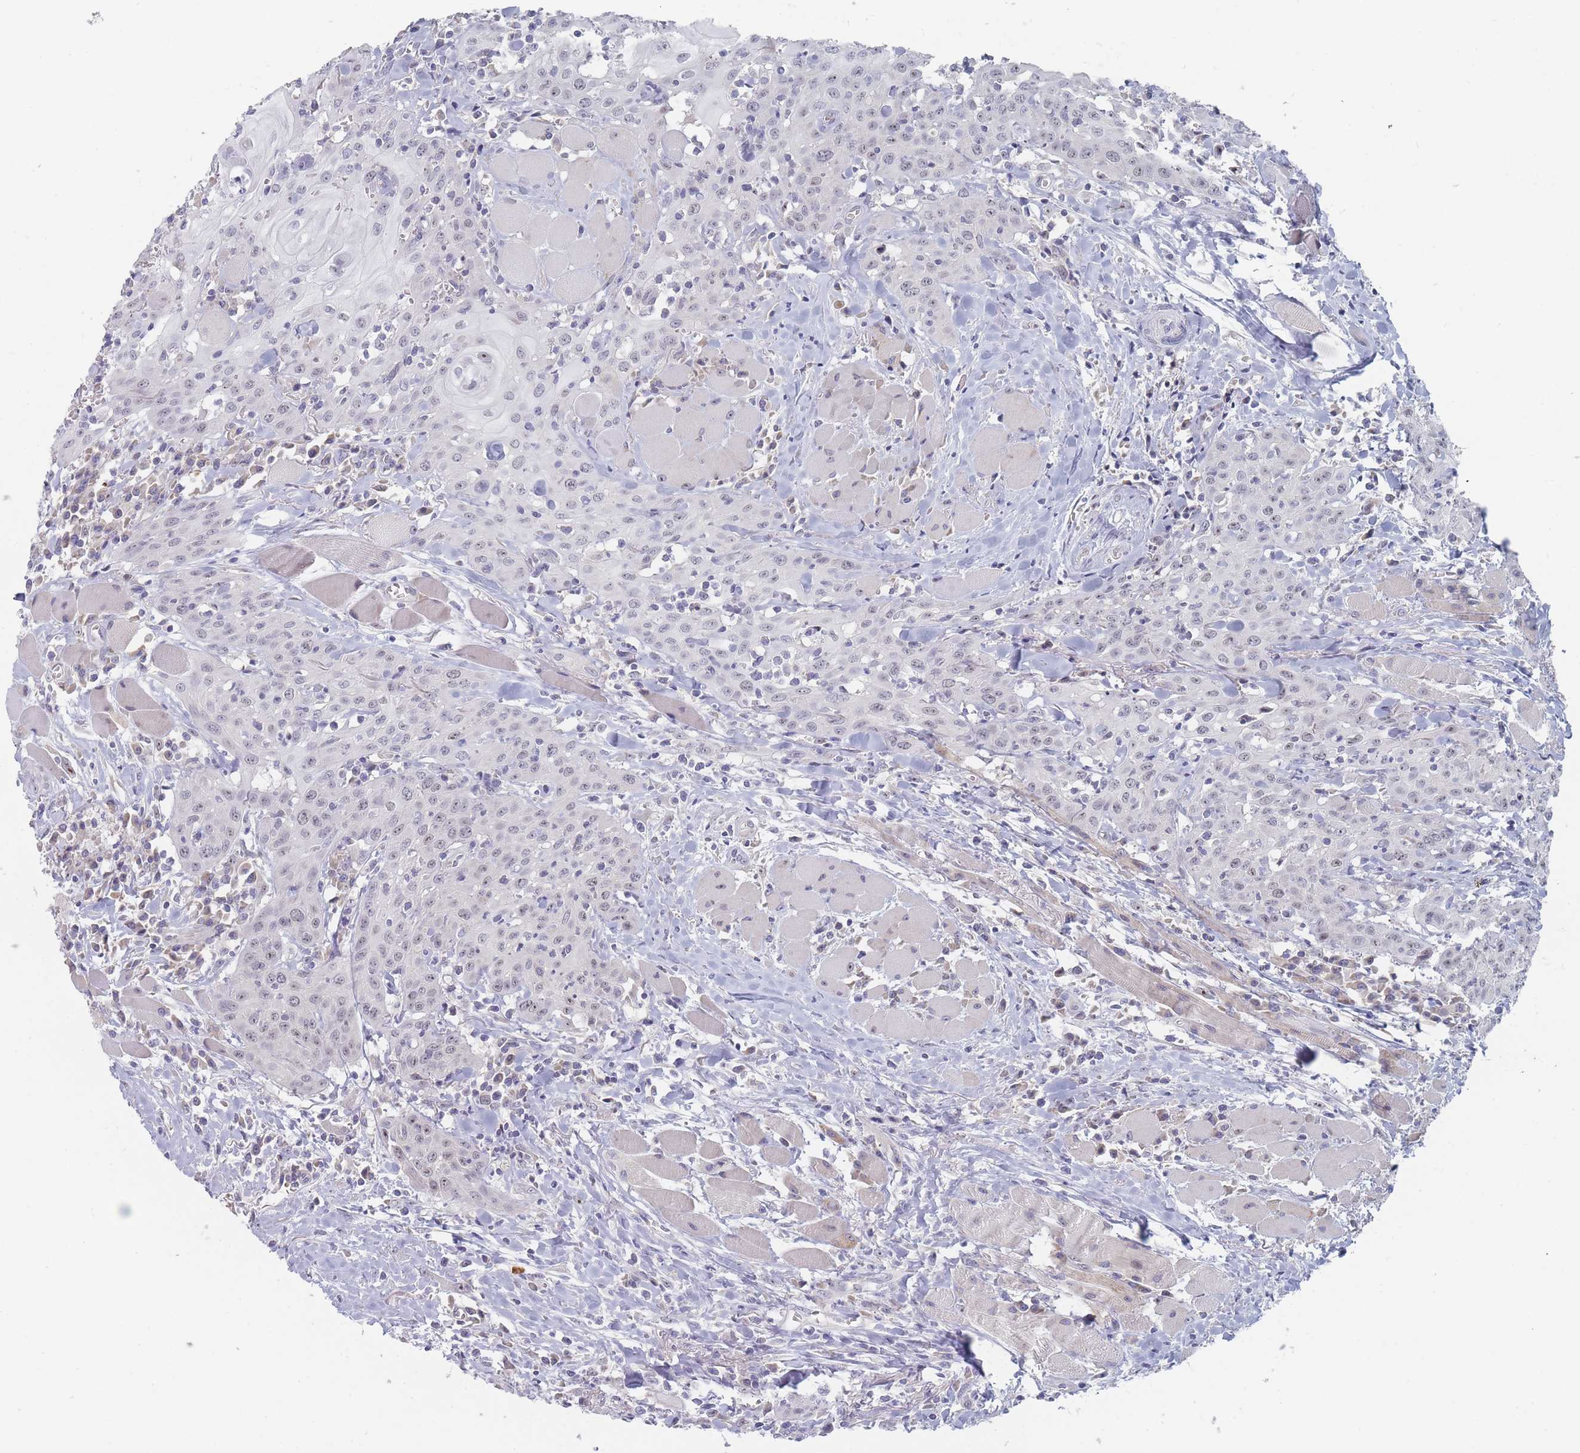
{"staining": {"intensity": "negative", "quantity": "none", "location": "none"}, "tissue": "head and neck cancer", "cell_type": "Tumor cells", "image_type": "cancer", "snomed": [{"axis": "morphology", "description": "Squamous cell carcinoma, NOS"}, {"axis": "topography", "description": "Oral tissue"}, {"axis": "topography", "description": "Head-Neck"}], "caption": "Head and neck cancer (squamous cell carcinoma) was stained to show a protein in brown. There is no significant expression in tumor cells.", "gene": "RNF8", "patient": {"sex": "female", "age": 70}}